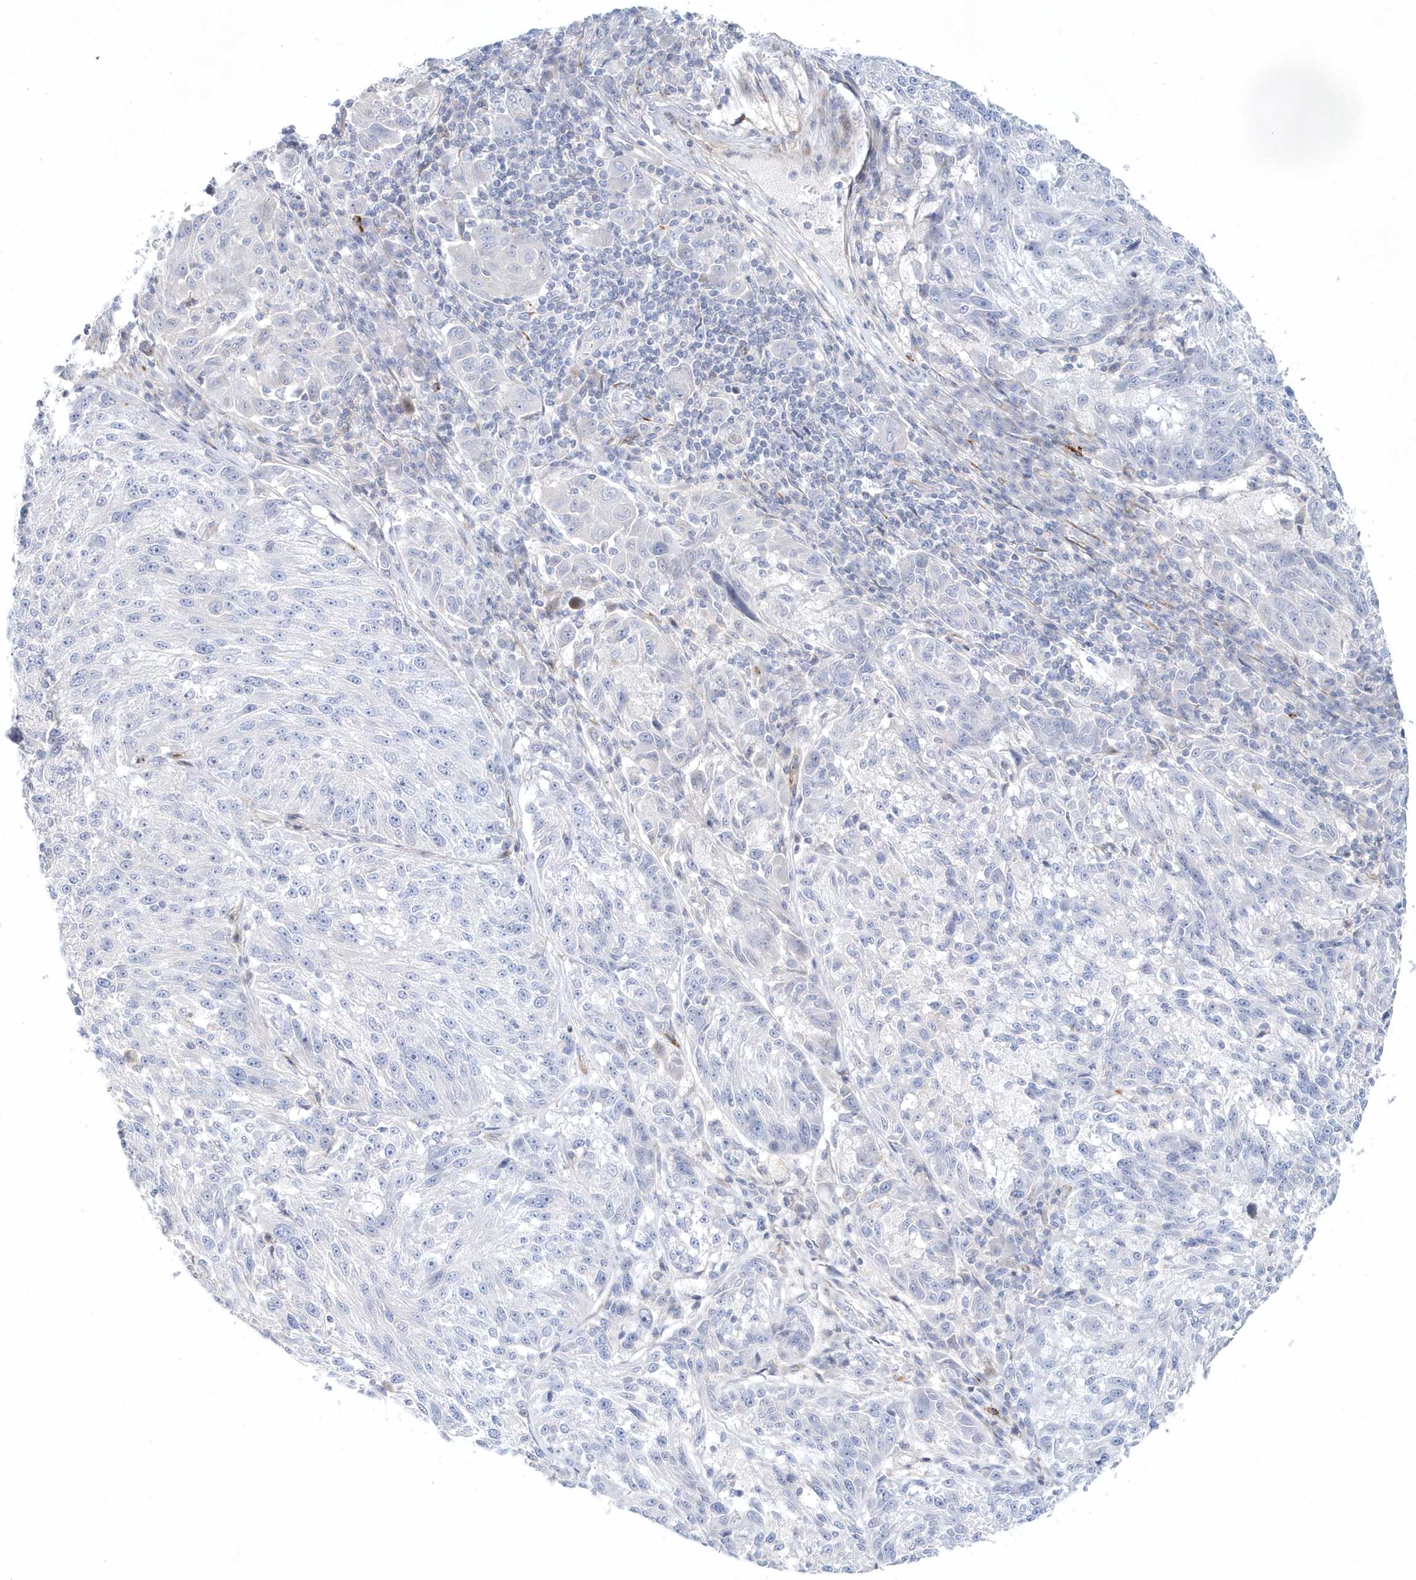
{"staining": {"intensity": "negative", "quantity": "none", "location": "none"}, "tissue": "melanoma", "cell_type": "Tumor cells", "image_type": "cancer", "snomed": [{"axis": "morphology", "description": "Malignant melanoma, NOS"}, {"axis": "topography", "description": "Skin"}], "caption": "Melanoma was stained to show a protein in brown. There is no significant staining in tumor cells.", "gene": "DNAH1", "patient": {"sex": "male", "age": 53}}